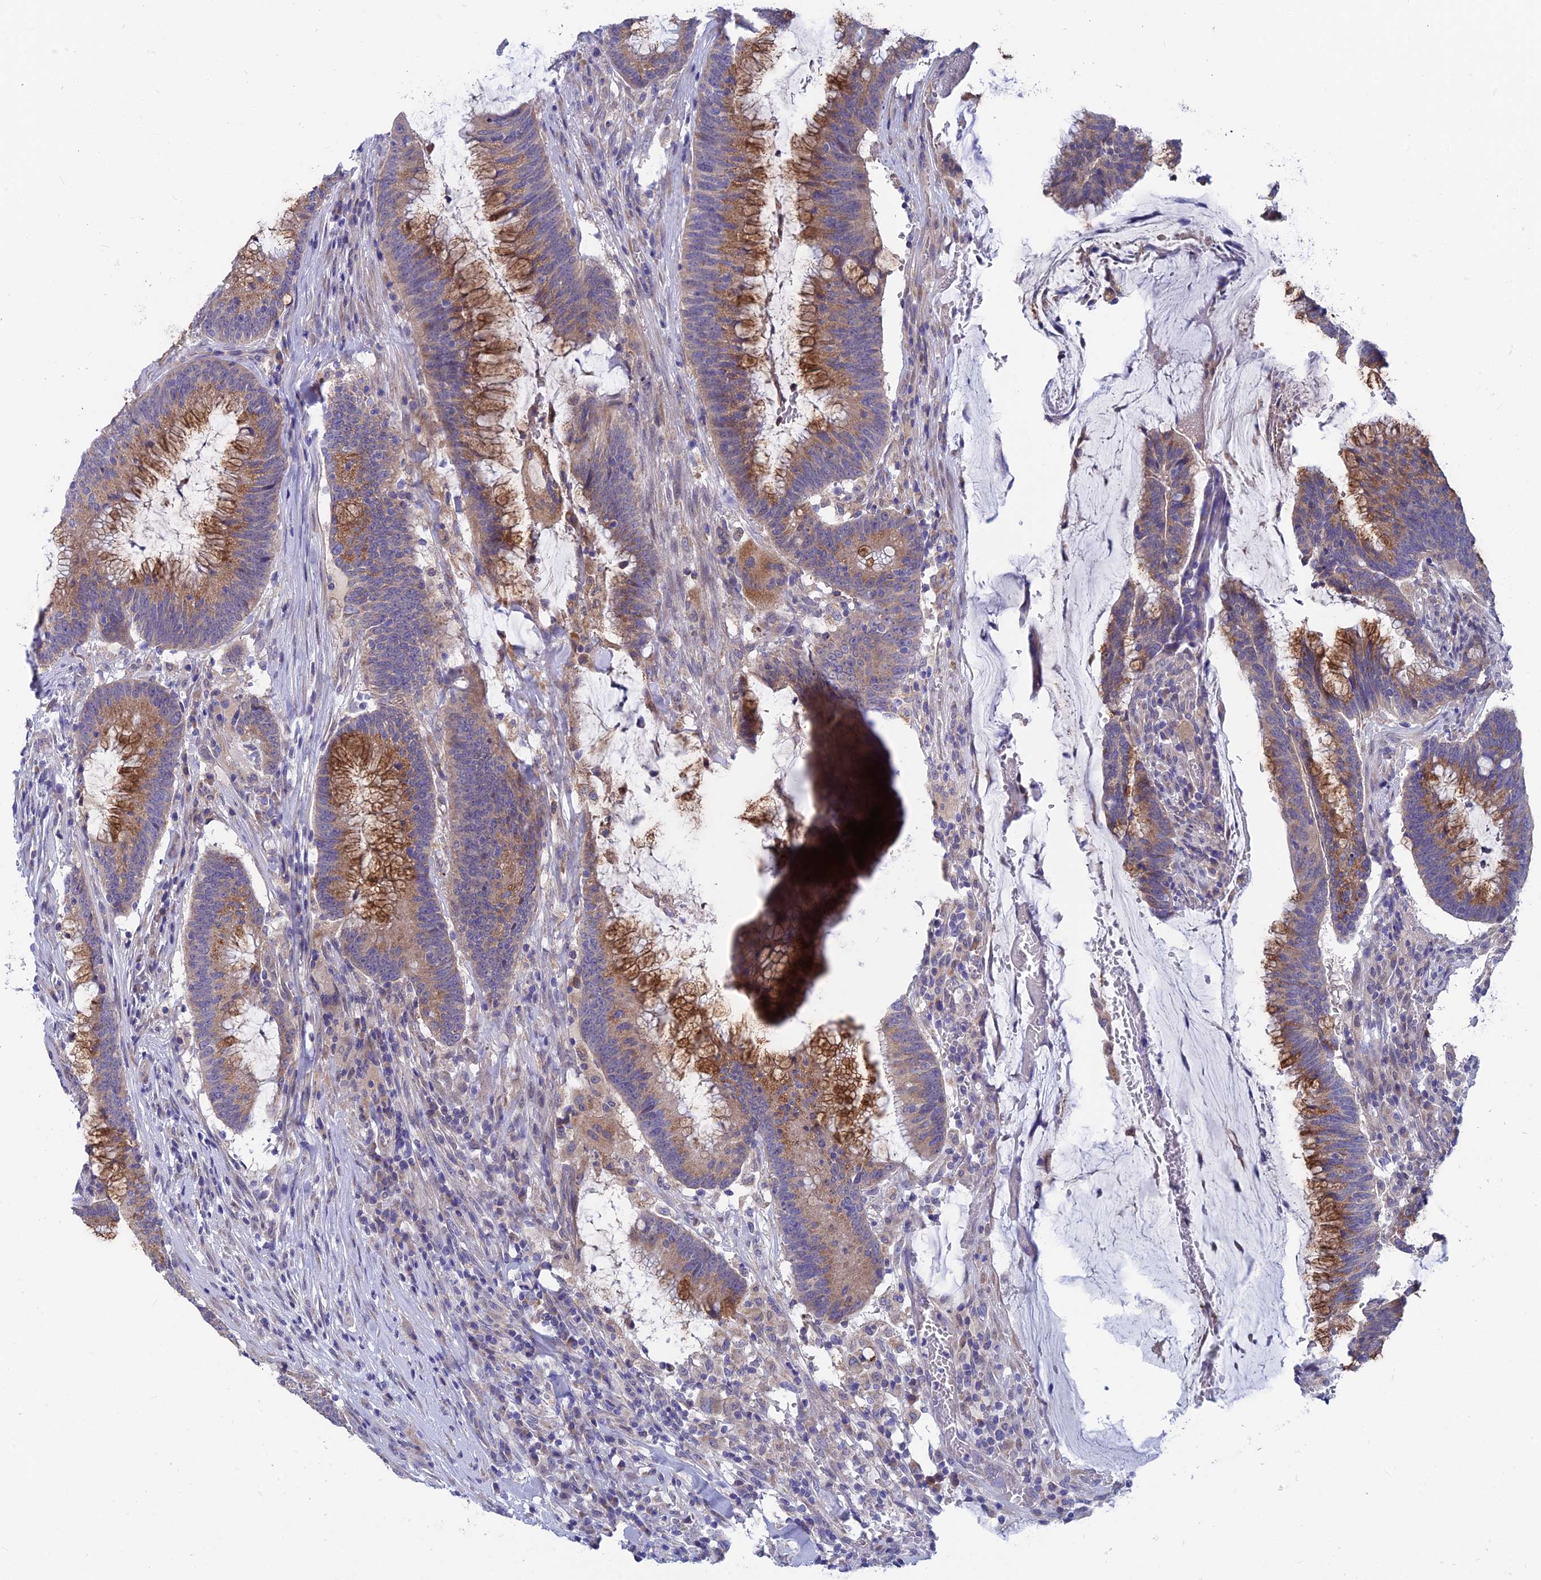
{"staining": {"intensity": "moderate", "quantity": ">75%", "location": "cytoplasmic/membranous"}, "tissue": "colorectal cancer", "cell_type": "Tumor cells", "image_type": "cancer", "snomed": [{"axis": "morphology", "description": "Adenocarcinoma, NOS"}, {"axis": "topography", "description": "Rectum"}], "caption": "Moderate cytoplasmic/membranous protein staining is seen in approximately >75% of tumor cells in adenocarcinoma (colorectal).", "gene": "AK4", "patient": {"sex": "female", "age": 77}}